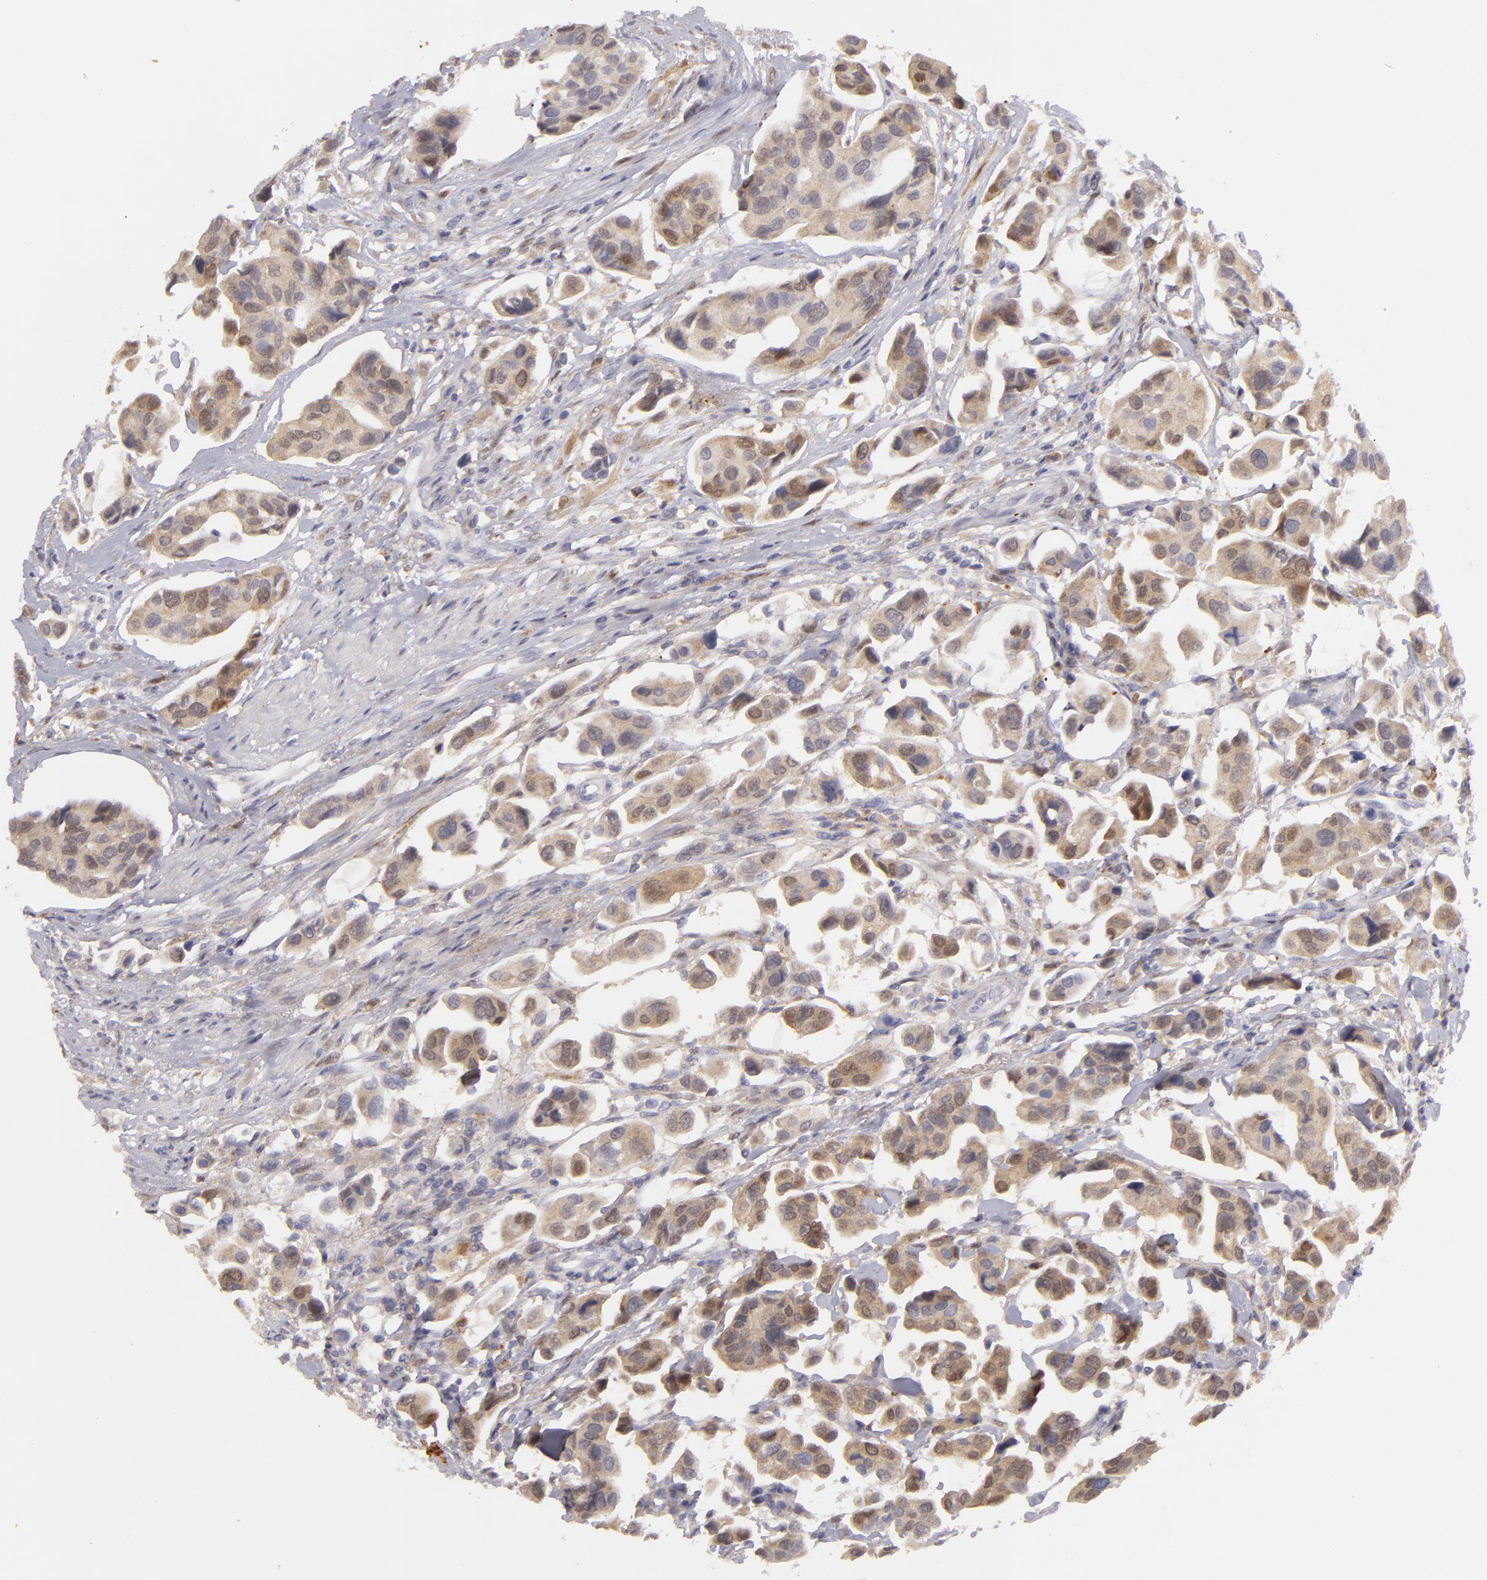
{"staining": {"intensity": "weak", "quantity": ">75%", "location": "cytoplasmic/membranous"}, "tissue": "urothelial cancer", "cell_type": "Tumor cells", "image_type": "cancer", "snomed": [{"axis": "morphology", "description": "Adenocarcinoma, NOS"}, {"axis": "topography", "description": "Urinary bladder"}], "caption": "This is an image of immunohistochemistry (IHC) staining of adenocarcinoma, which shows weak staining in the cytoplasmic/membranous of tumor cells.", "gene": "EFS", "patient": {"sex": "male", "age": 61}}